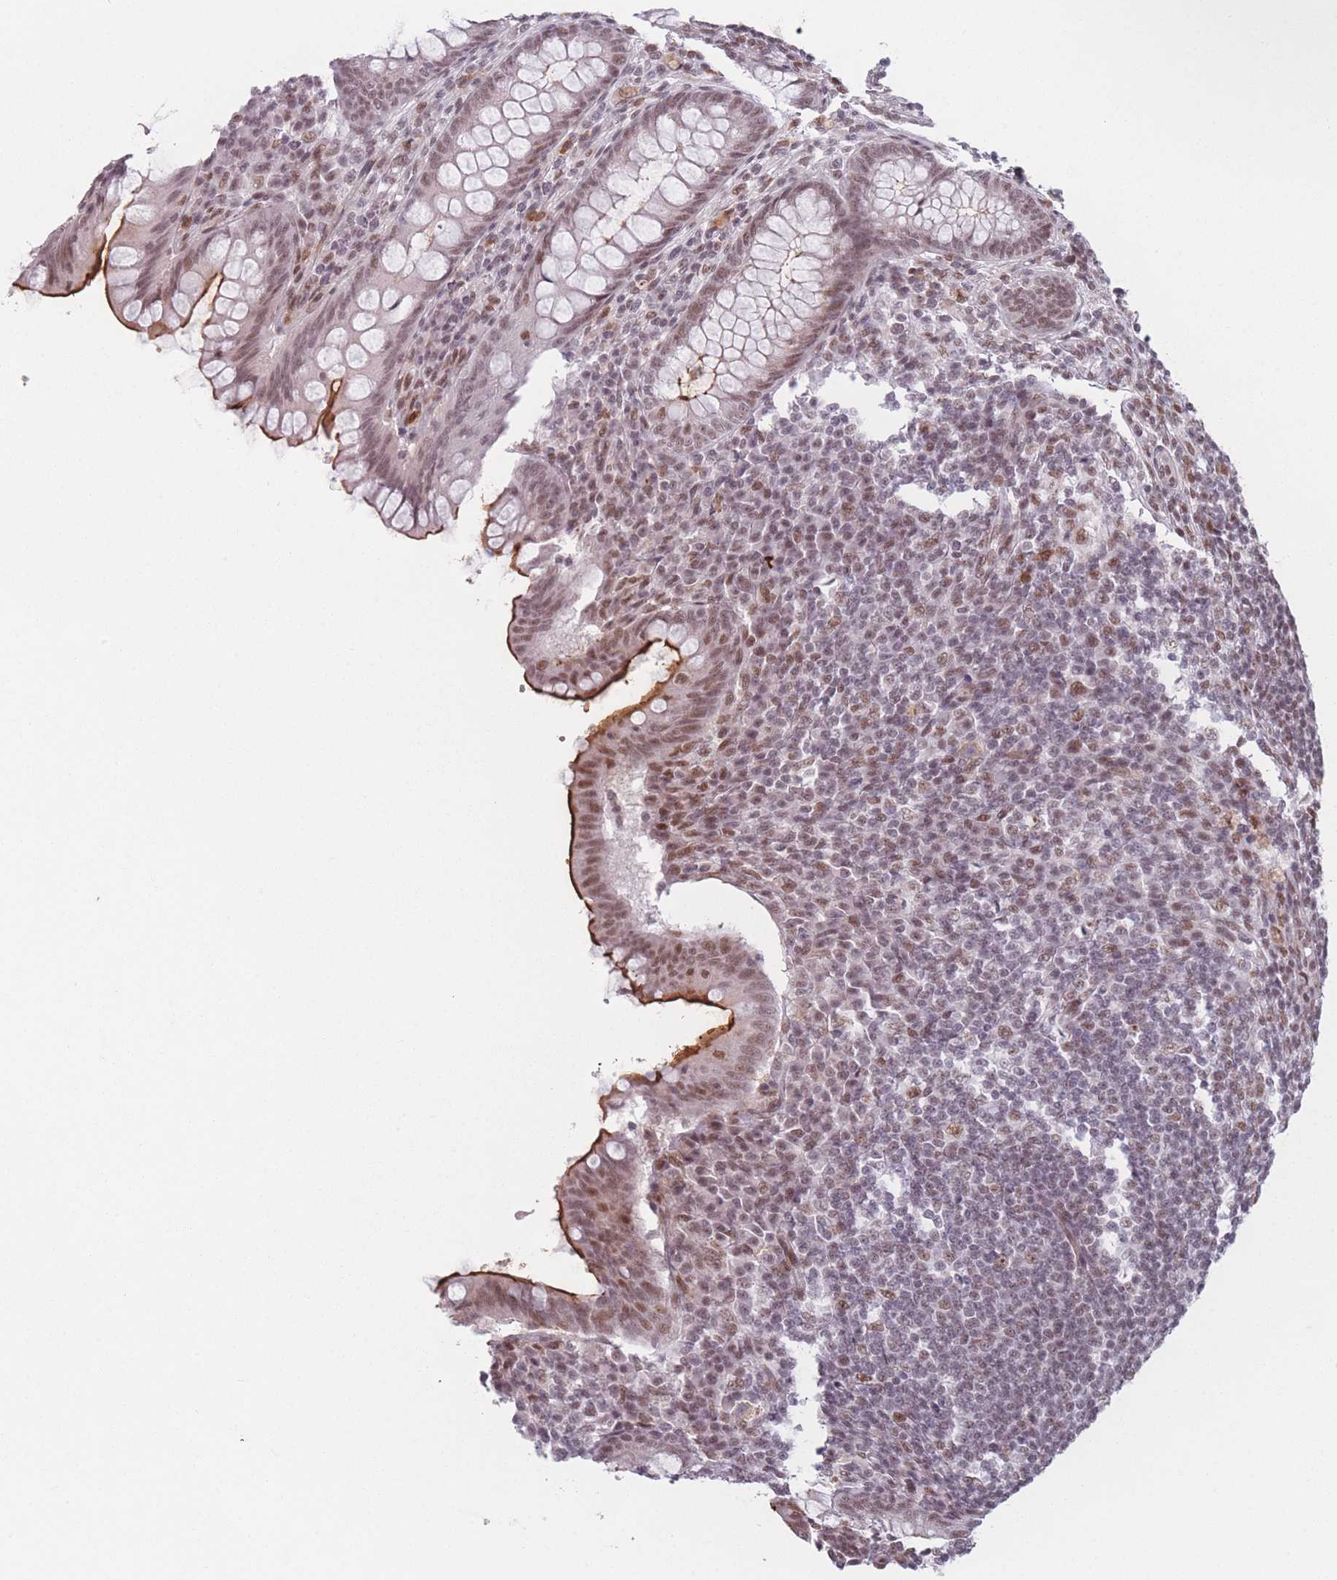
{"staining": {"intensity": "moderate", "quantity": ">75%", "location": "cytoplasmic/membranous,nuclear"}, "tissue": "appendix", "cell_type": "Glandular cells", "image_type": "normal", "snomed": [{"axis": "morphology", "description": "Normal tissue, NOS"}, {"axis": "topography", "description": "Appendix"}], "caption": "IHC of unremarkable appendix exhibits medium levels of moderate cytoplasmic/membranous,nuclear staining in about >75% of glandular cells.", "gene": "SUPT6H", "patient": {"sex": "female", "age": 33}}